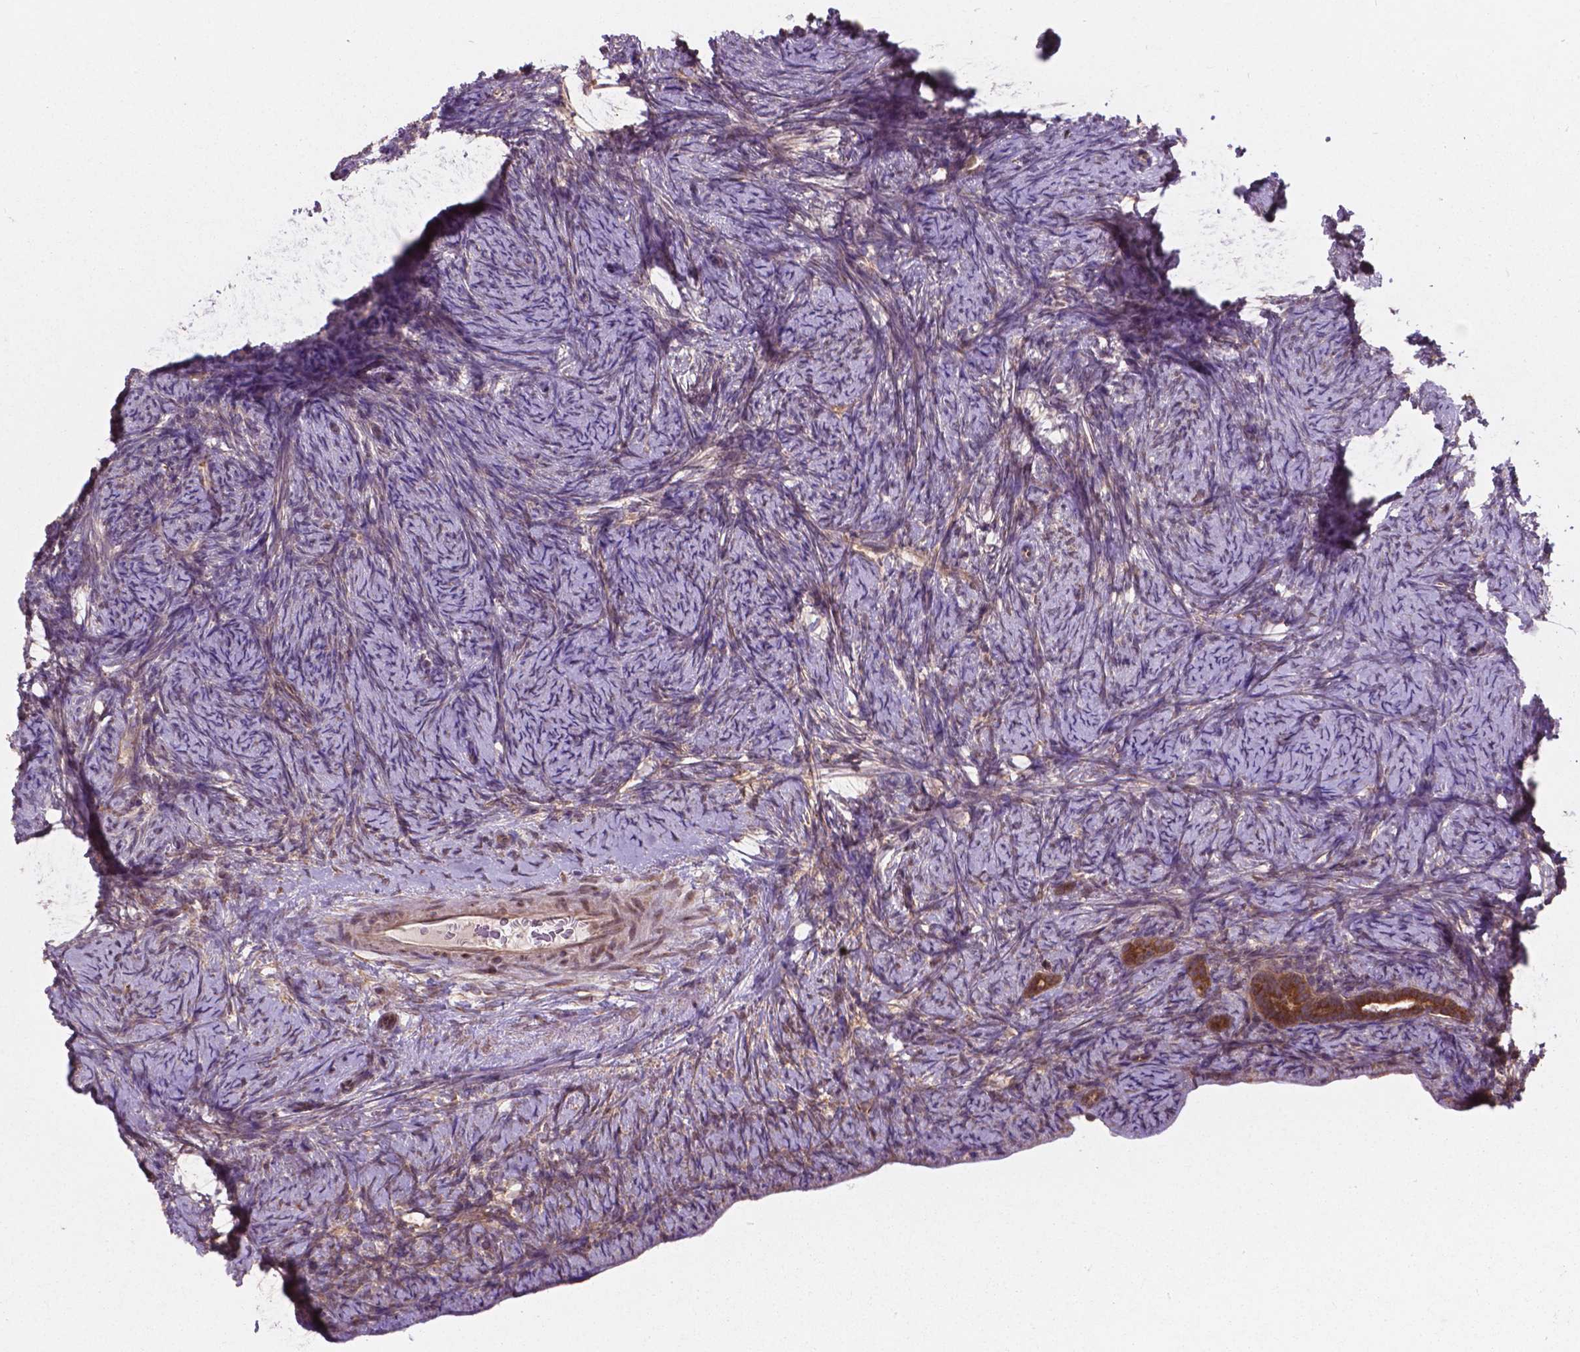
{"staining": {"intensity": "negative", "quantity": "none", "location": "none"}, "tissue": "ovary", "cell_type": "Ovarian stroma cells", "image_type": "normal", "snomed": [{"axis": "morphology", "description": "Normal tissue, NOS"}, {"axis": "topography", "description": "Ovary"}], "caption": "This image is of benign ovary stained with IHC to label a protein in brown with the nuclei are counter-stained blue. There is no staining in ovarian stroma cells. The staining was performed using DAB to visualize the protein expression in brown, while the nuclei were stained in blue with hematoxylin (Magnification: 20x).", "gene": "MRPL33", "patient": {"sex": "female", "age": 34}}